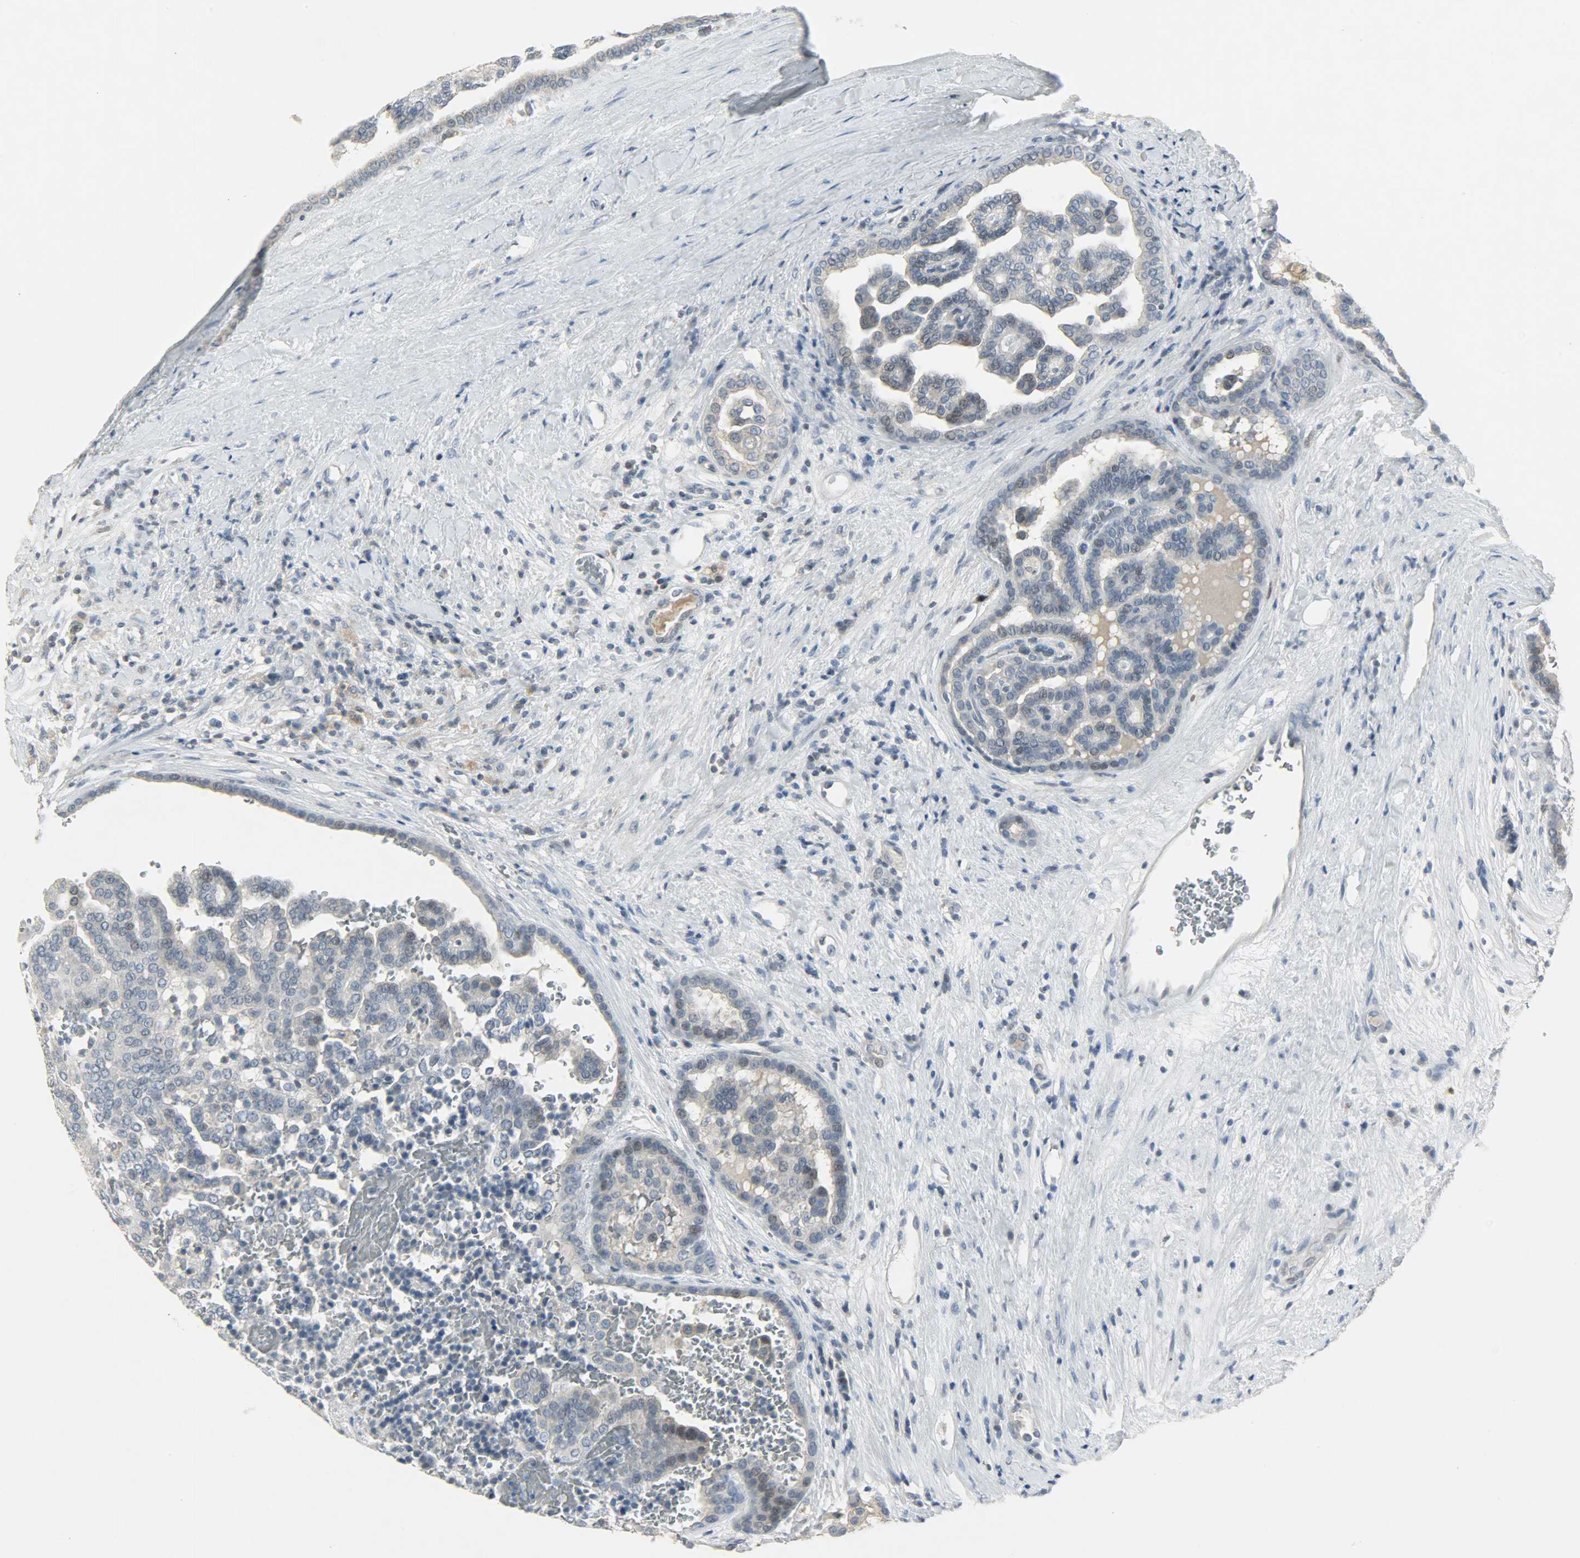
{"staining": {"intensity": "moderate", "quantity": "<25%", "location": "nuclear"}, "tissue": "renal cancer", "cell_type": "Tumor cells", "image_type": "cancer", "snomed": [{"axis": "morphology", "description": "Adenocarcinoma, NOS"}, {"axis": "topography", "description": "Kidney"}], "caption": "The micrograph displays immunohistochemical staining of adenocarcinoma (renal). There is moderate nuclear expression is appreciated in approximately <25% of tumor cells.", "gene": "CAMK4", "patient": {"sex": "male", "age": 61}}